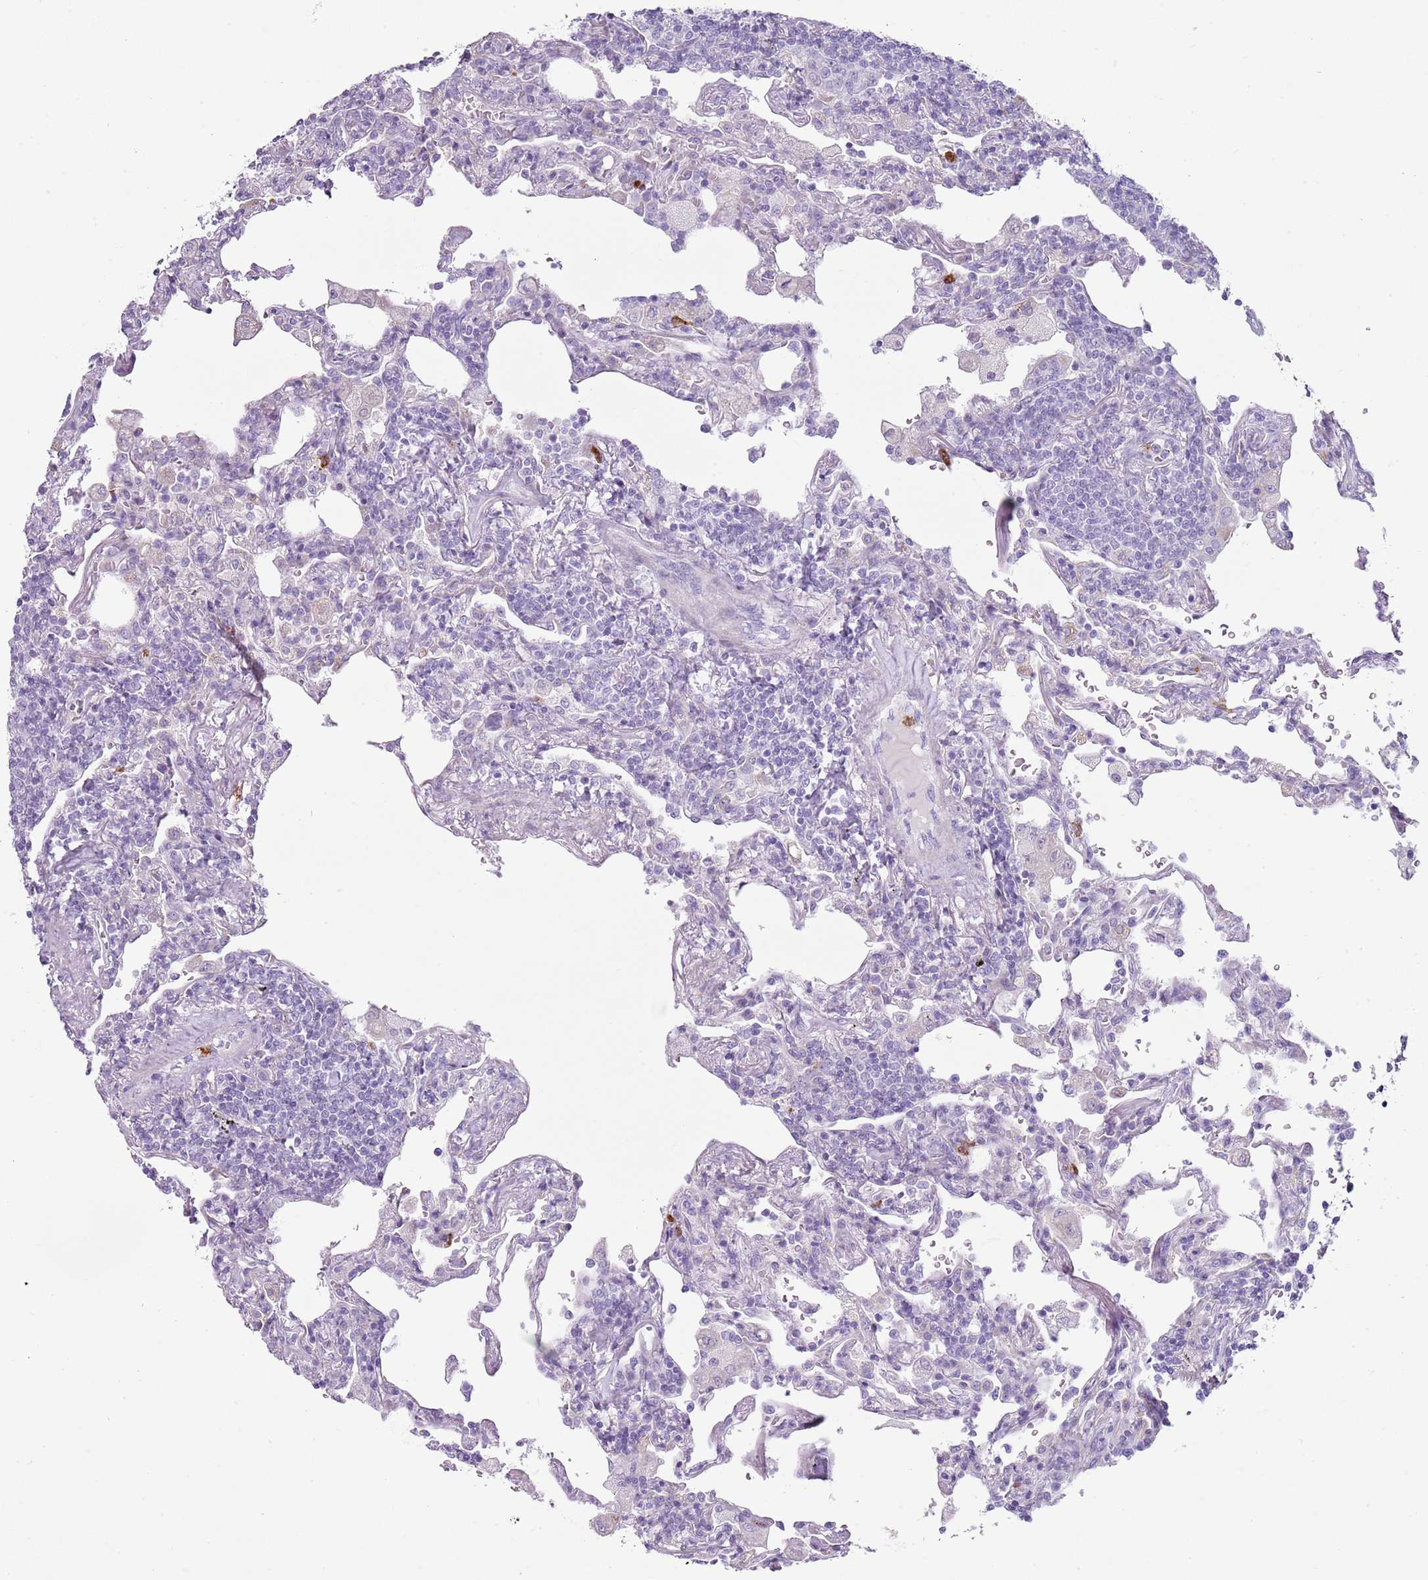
{"staining": {"intensity": "negative", "quantity": "none", "location": "none"}, "tissue": "lymphoma", "cell_type": "Tumor cells", "image_type": "cancer", "snomed": [{"axis": "morphology", "description": "Malignant lymphoma, non-Hodgkin's type, Low grade"}, {"axis": "topography", "description": "Lung"}], "caption": "The histopathology image demonstrates no staining of tumor cells in lymphoma. (DAB IHC, high magnification).", "gene": "CD177", "patient": {"sex": "female", "age": 71}}